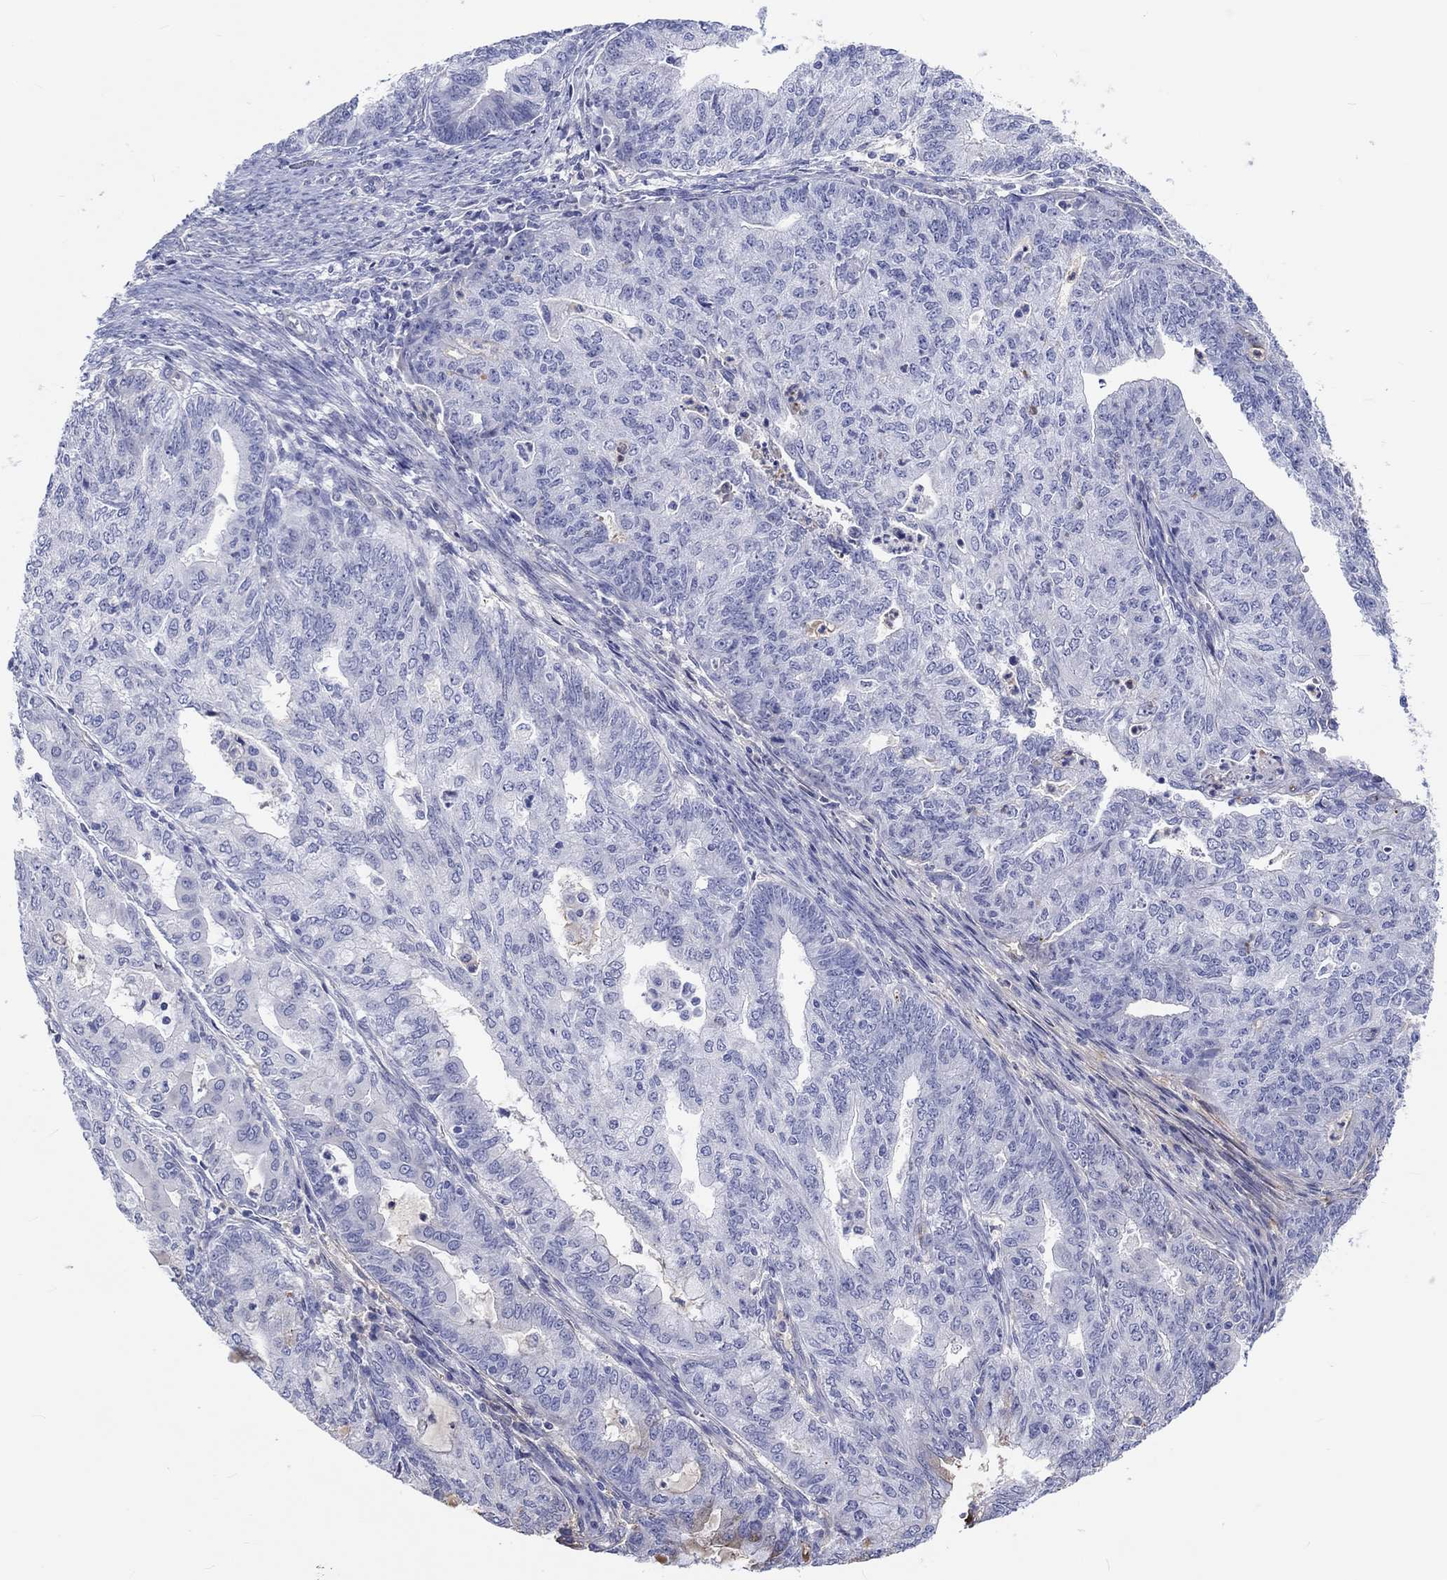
{"staining": {"intensity": "negative", "quantity": "none", "location": "none"}, "tissue": "endometrial cancer", "cell_type": "Tumor cells", "image_type": "cancer", "snomed": [{"axis": "morphology", "description": "Adenocarcinoma, NOS"}, {"axis": "topography", "description": "Endometrium"}], "caption": "Immunohistochemical staining of human endometrial cancer (adenocarcinoma) displays no significant expression in tumor cells.", "gene": "CDY2B", "patient": {"sex": "female", "age": 82}}